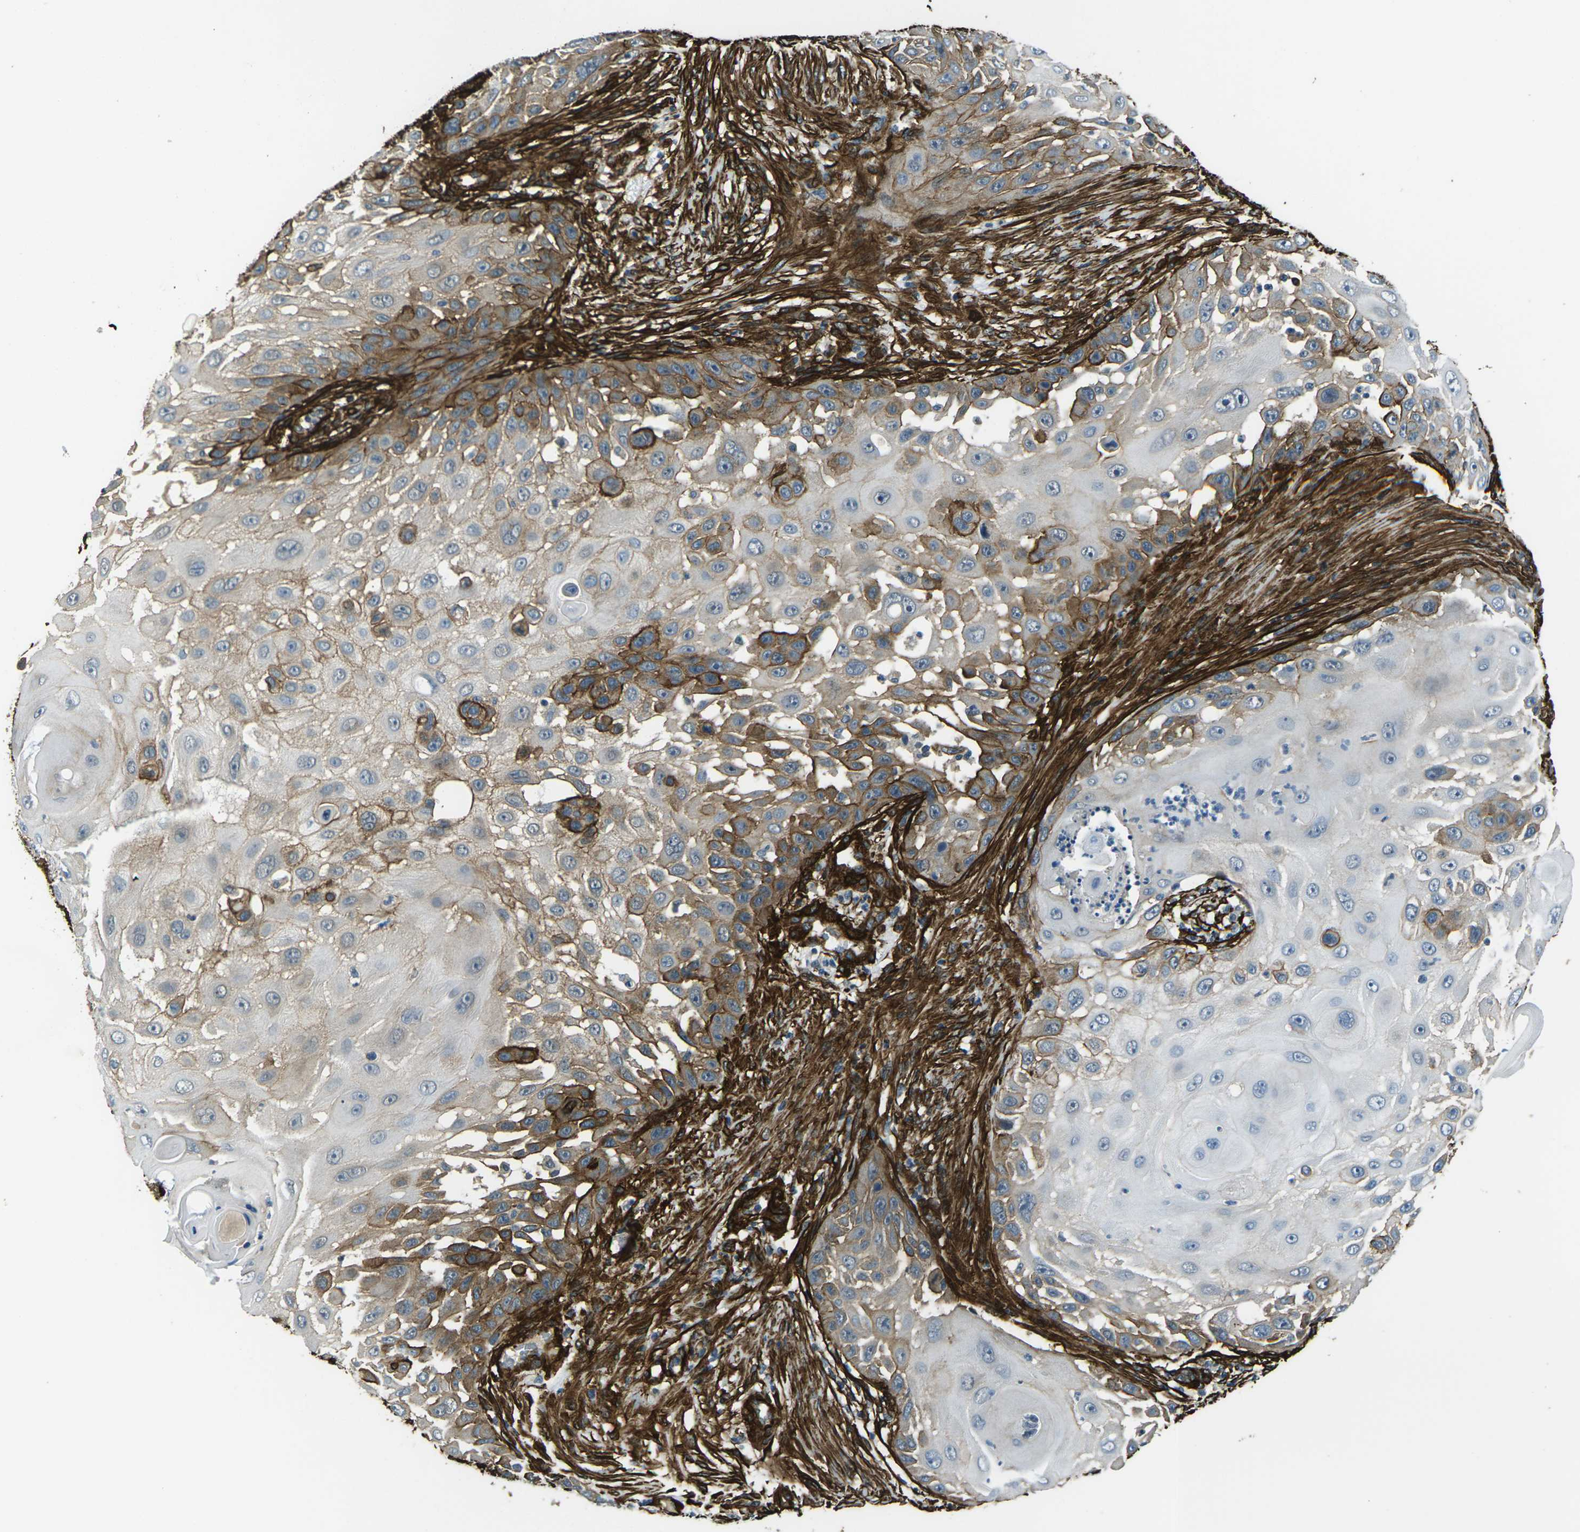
{"staining": {"intensity": "moderate", "quantity": "<25%", "location": "cytoplasmic/membranous"}, "tissue": "skin cancer", "cell_type": "Tumor cells", "image_type": "cancer", "snomed": [{"axis": "morphology", "description": "Squamous cell carcinoma, NOS"}, {"axis": "topography", "description": "Skin"}], "caption": "A brown stain labels moderate cytoplasmic/membranous expression of a protein in skin cancer (squamous cell carcinoma) tumor cells.", "gene": "GRAMD1C", "patient": {"sex": "female", "age": 44}}